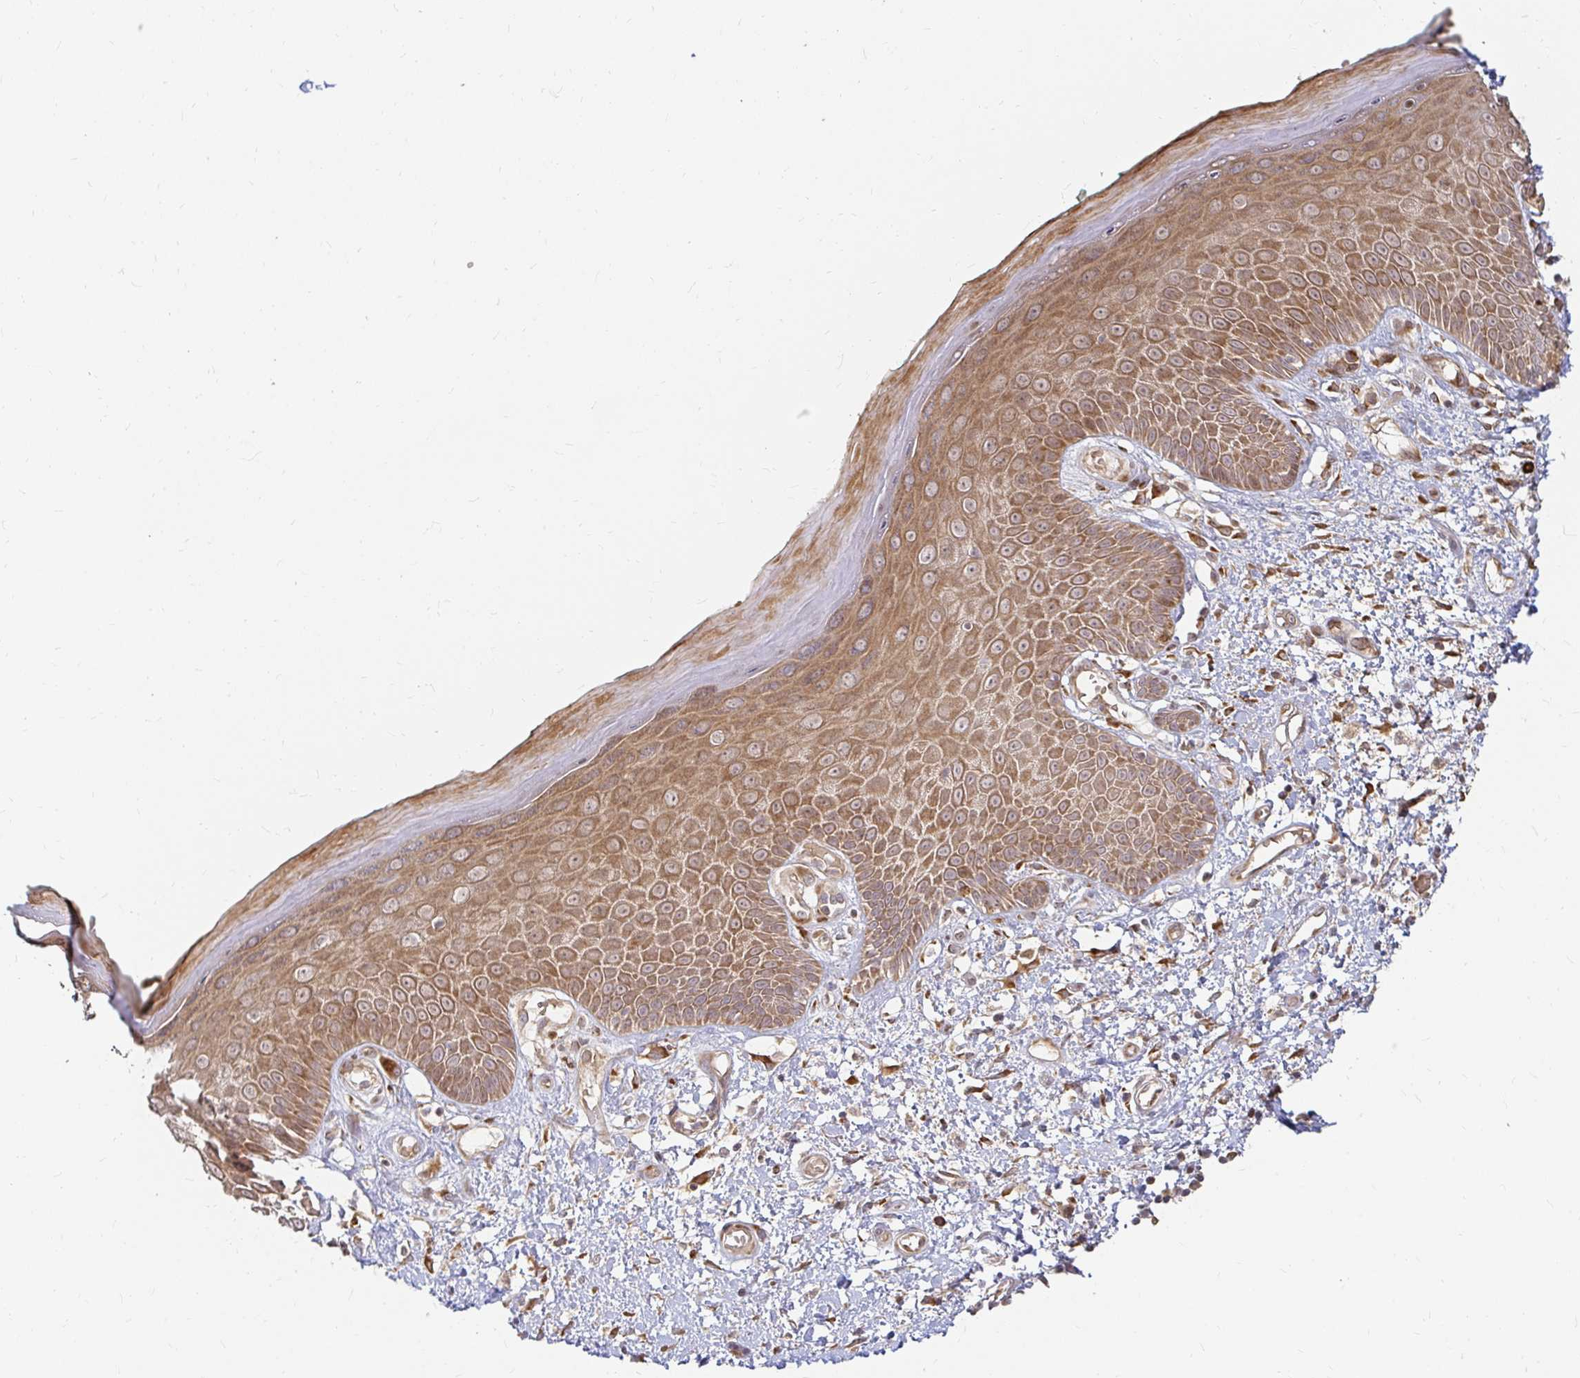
{"staining": {"intensity": "moderate", "quantity": ">75%", "location": "cytoplasmic/membranous"}, "tissue": "skin", "cell_type": "Epidermal cells", "image_type": "normal", "snomed": [{"axis": "morphology", "description": "Normal tissue, NOS"}, {"axis": "topography", "description": "Anal"}, {"axis": "topography", "description": "Peripheral nerve tissue"}], "caption": "Protein staining by immunohistochemistry reveals moderate cytoplasmic/membranous staining in about >75% of epidermal cells in benign skin.", "gene": "CAST", "patient": {"sex": "male", "age": 78}}